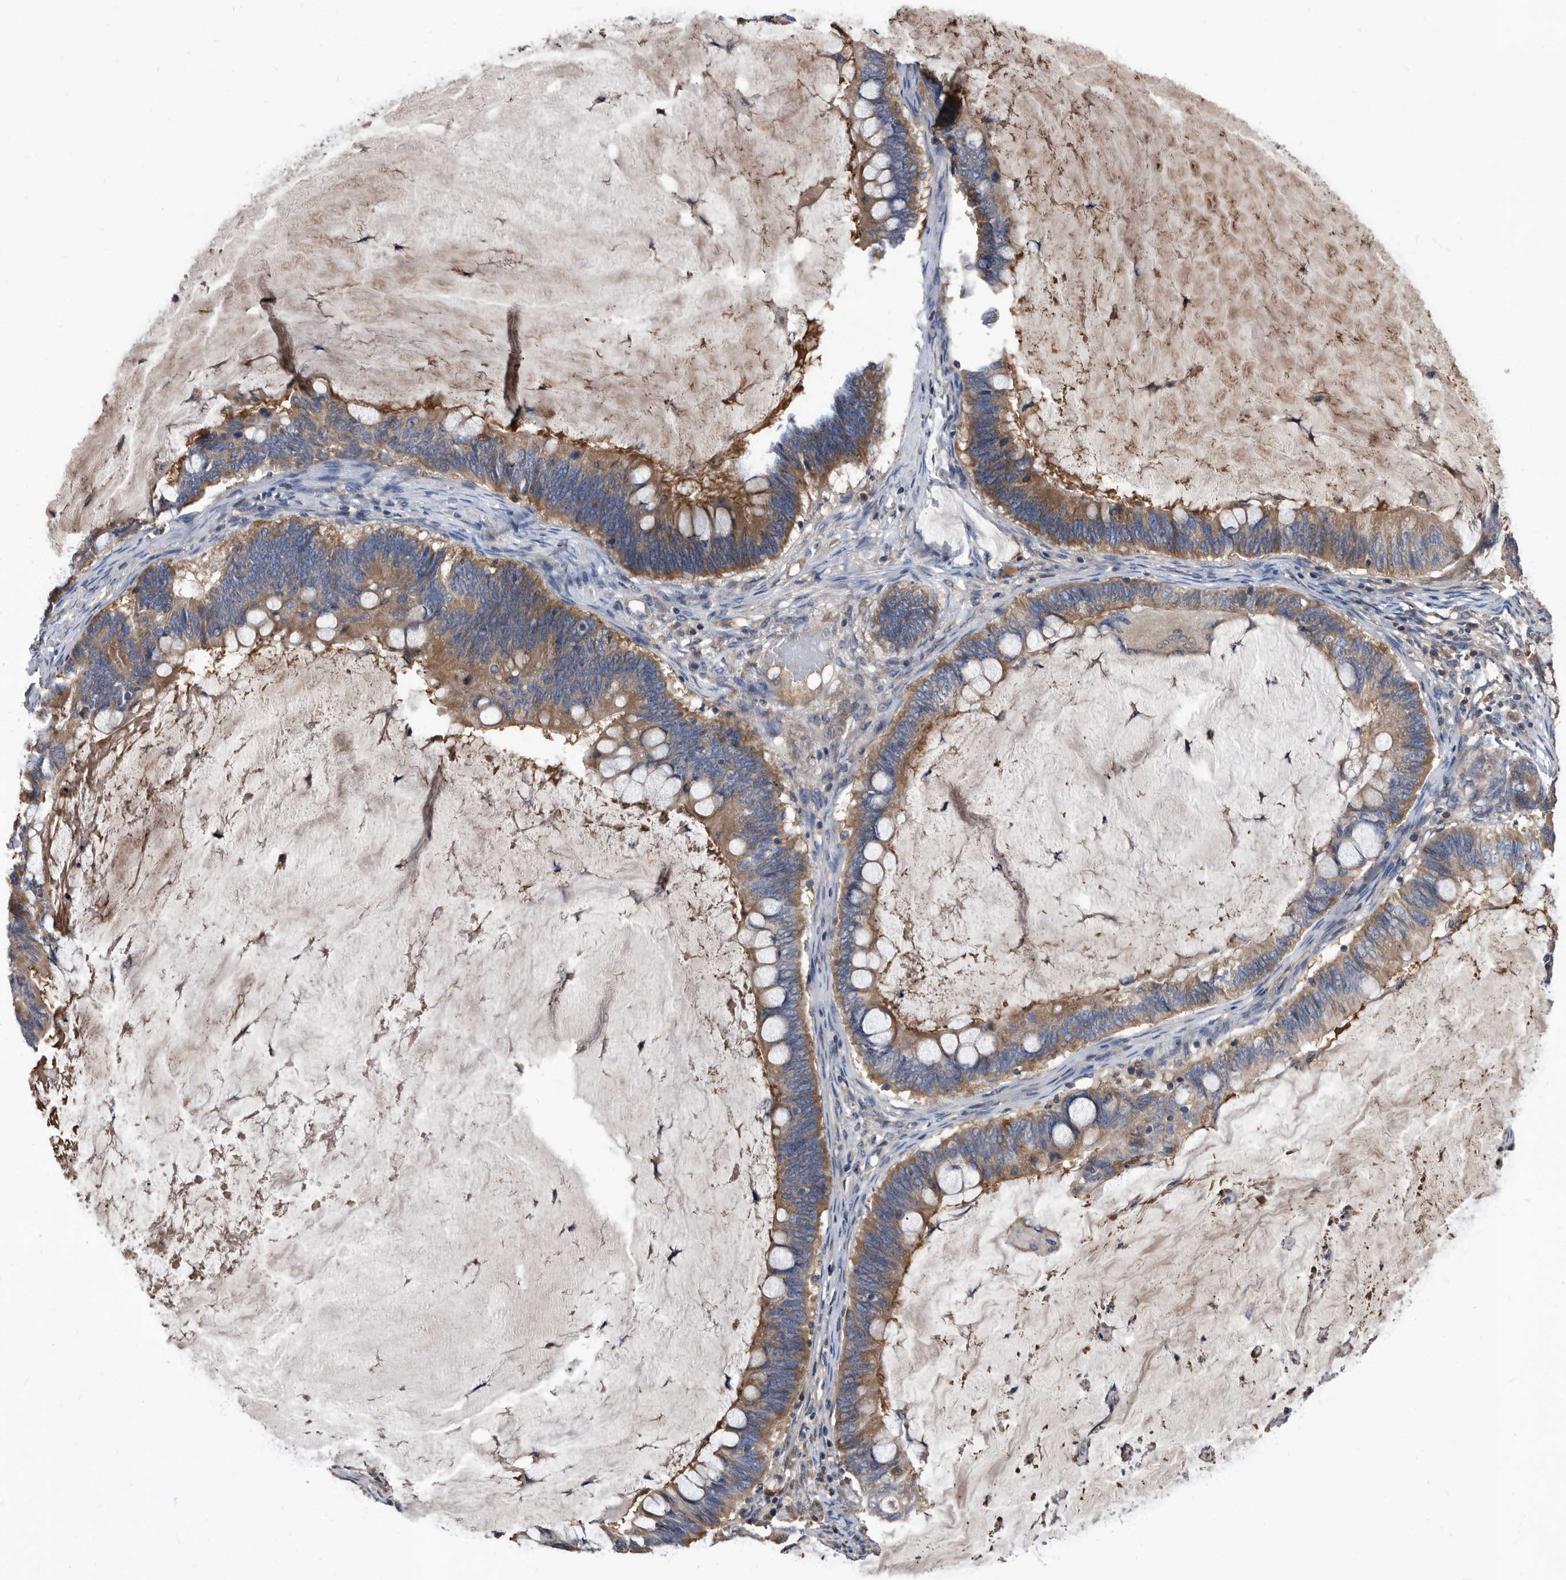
{"staining": {"intensity": "moderate", "quantity": ">75%", "location": "cytoplasmic/membranous"}, "tissue": "ovarian cancer", "cell_type": "Tumor cells", "image_type": "cancer", "snomed": [{"axis": "morphology", "description": "Cystadenocarcinoma, mucinous, NOS"}, {"axis": "topography", "description": "Ovary"}], "caption": "Mucinous cystadenocarcinoma (ovarian) stained for a protein demonstrates moderate cytoplasmic/membranous positivity in tumor cells. The staining is performed using DAB brown chromogen to label protein expression. The nuclei are counter-stained blue using hematoxylin.", "gene": "DTNBP1", "patient": {"sex": "female", "age": 61}}